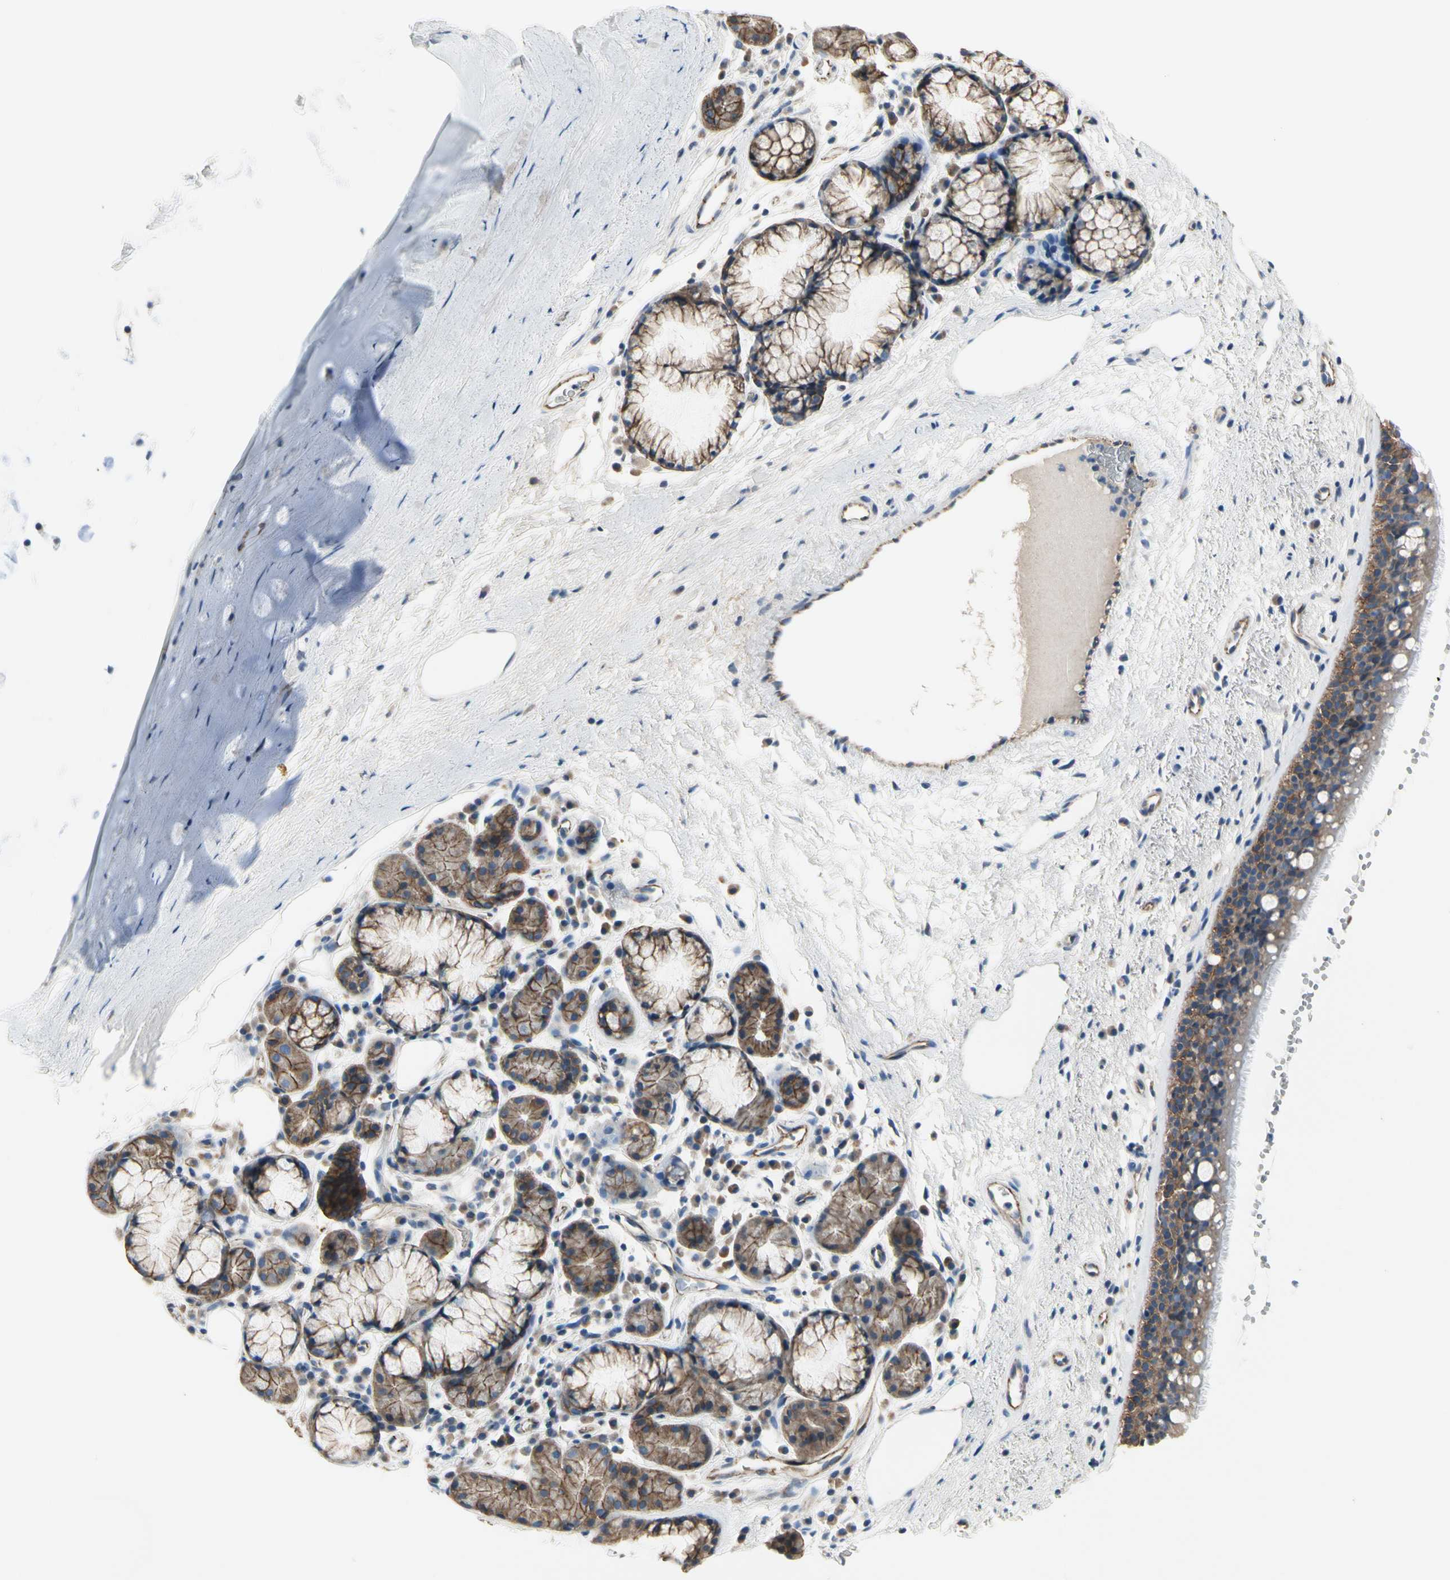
{"staining": {"intensity": "moderate", "quantity": "25%-75%", "location": "cytoplasmic/membranous"}, "tissue": "bronchus", "cell_type": "Respiratory epithelial cells", "image_type": "normal", "snomed": [{"axis": "morphology", "description": "Normal tissue, NOS"}, {"axis": "topography", "description": "Bronchus"}], "caption": "A brown stain highlights moderate cytoplasmic/membranous positivity of a protein in respiratory epithelial cells of normal human bronchus. The protein of interest is shown in brown color, while the nuclei are stained blue.", "gene": "LGR6", "patient": {"sex": "female", "age": 54}}